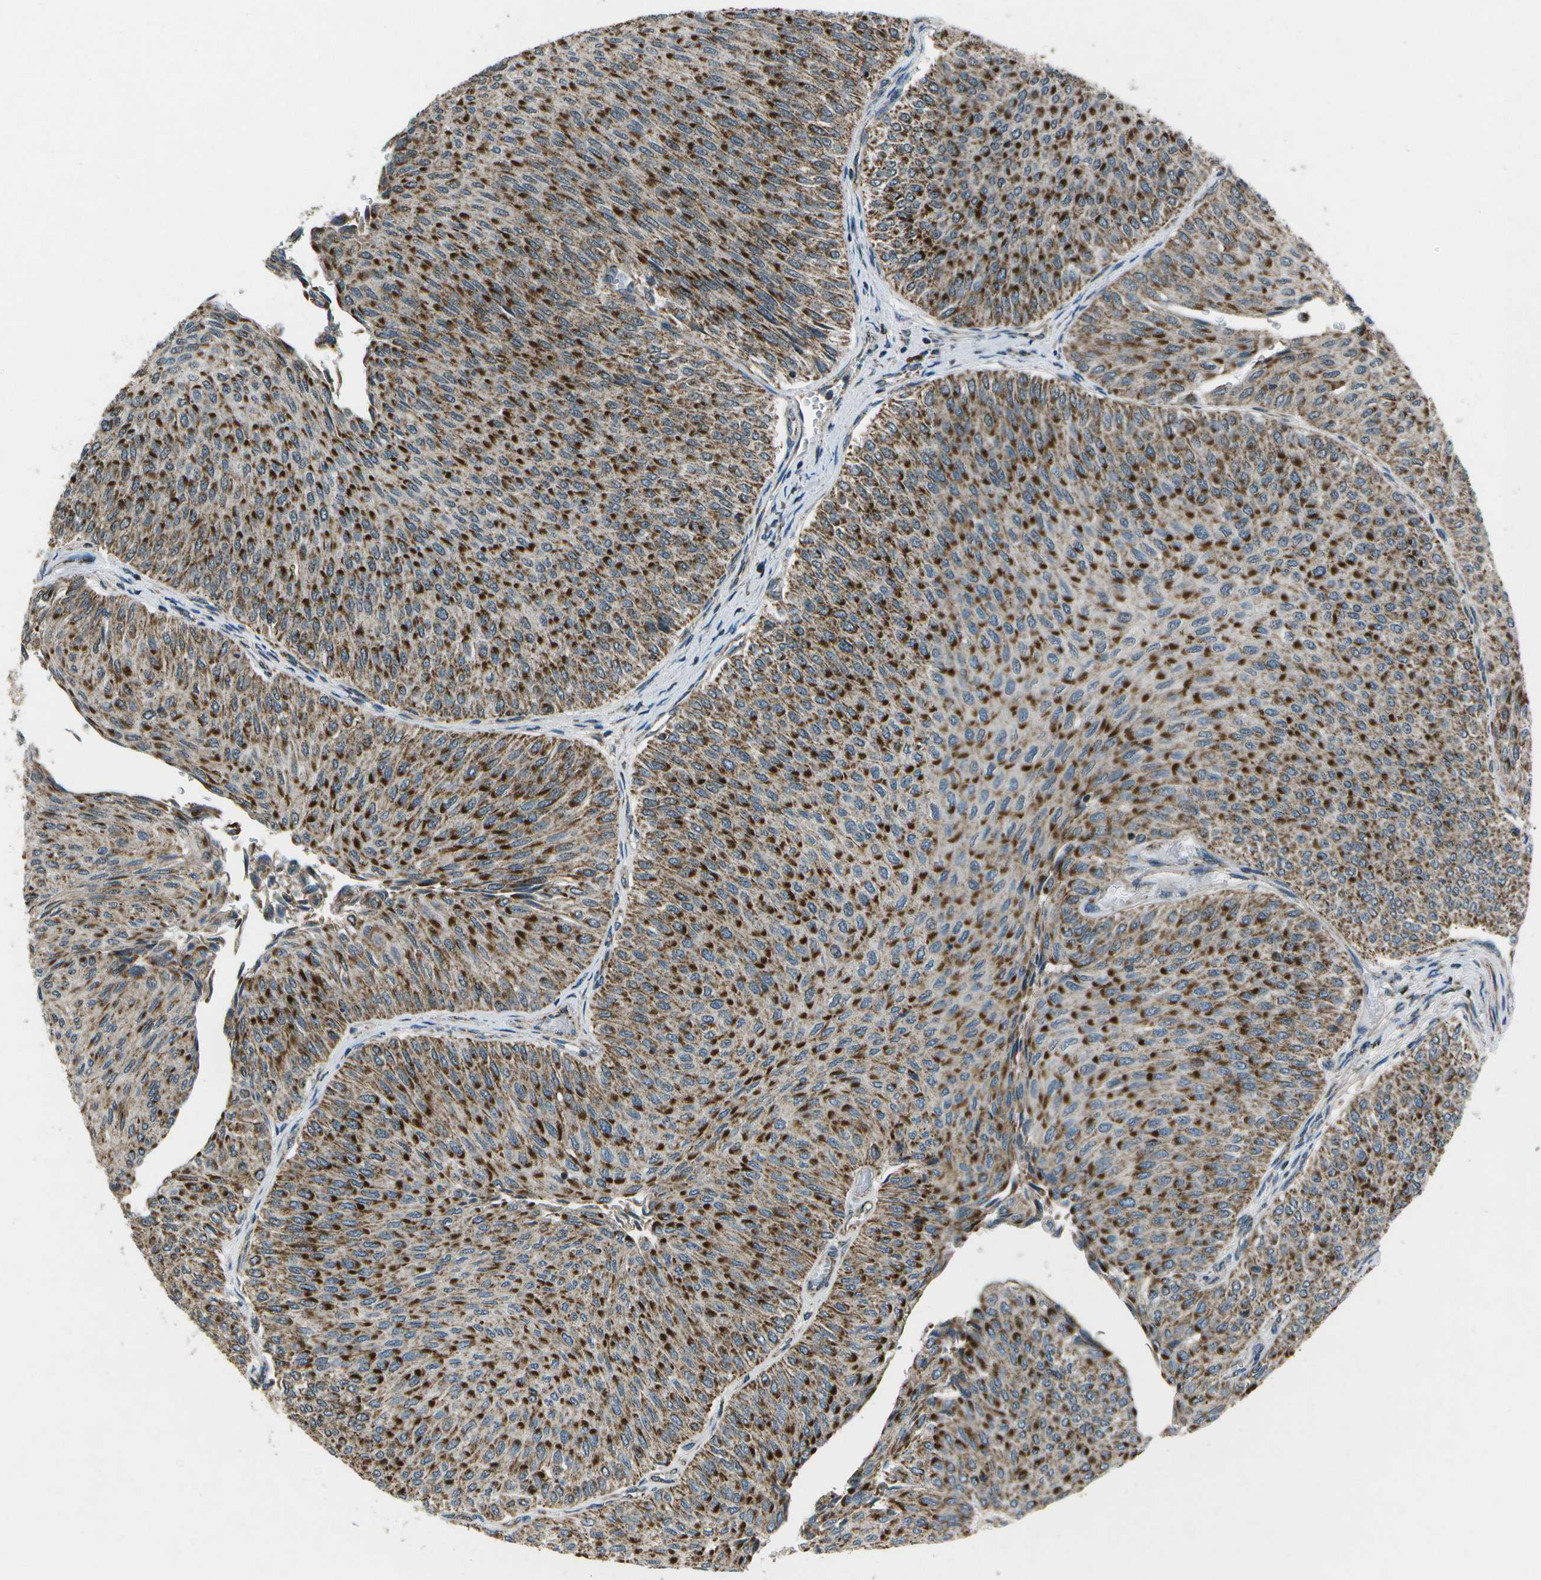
{"staining": {"intensity": "strong", "quantity": ">75%", "location": "cytoplasmic/membranous"}, "tissue": "urothelial cancer", "cell_type": "Tumor cells", "image_type": "cancer", "snomed": [{"axis": "morphology", "description": "Urothelial carcinoma, Low grade"}, {"axis": "topography", "description": "Urinary bladder"}], "caption": "Urothelial carcinoma (low-grade) stained for a protein (brown) exhibits strong cytoplasmic/membranous positive positivity in approximately >75% of tumor cells.", "gene": "EIF2AK1", "patient": {"sex": "male", "age": 78}}